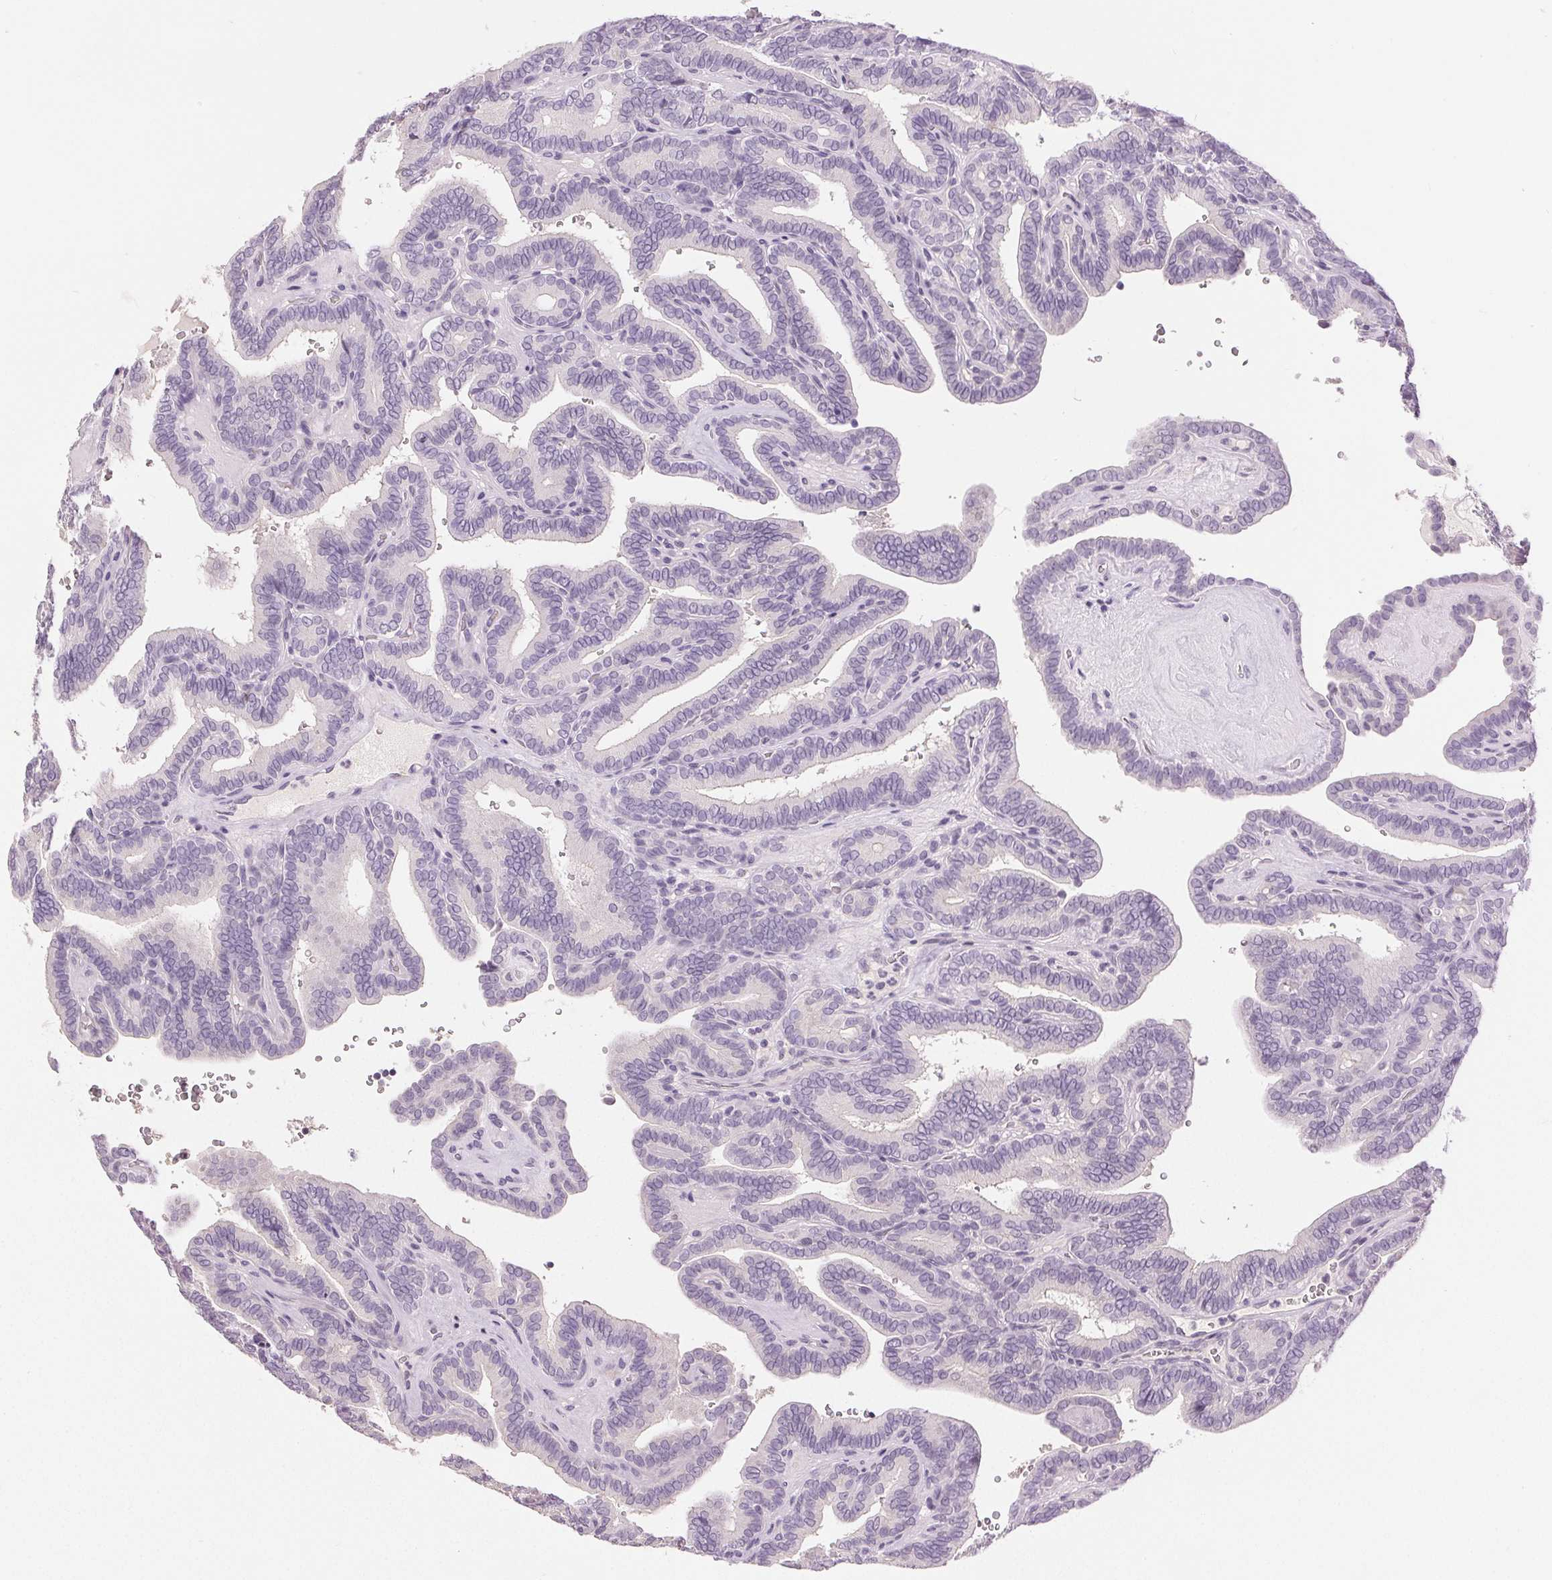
{"staining": {"intensity": "negative", "quantity": "none", "location": "none"}, "tissue": "thyroid cancer", "cell_type": "Tumor cells", "image_type": "cancer", "snomed": [{"axis": "morphology", "description": "Papillary adenocarcinoma, NOS"}, {"axis": "topography", "description": "Thyroid gland"}], "caption": "An image of thyroid papillary adenocarcinoma stained for a protein displays no brown staining in tumor cells.", "gene": "DSG3", "patient": {"sex": "female", "age": 21}}